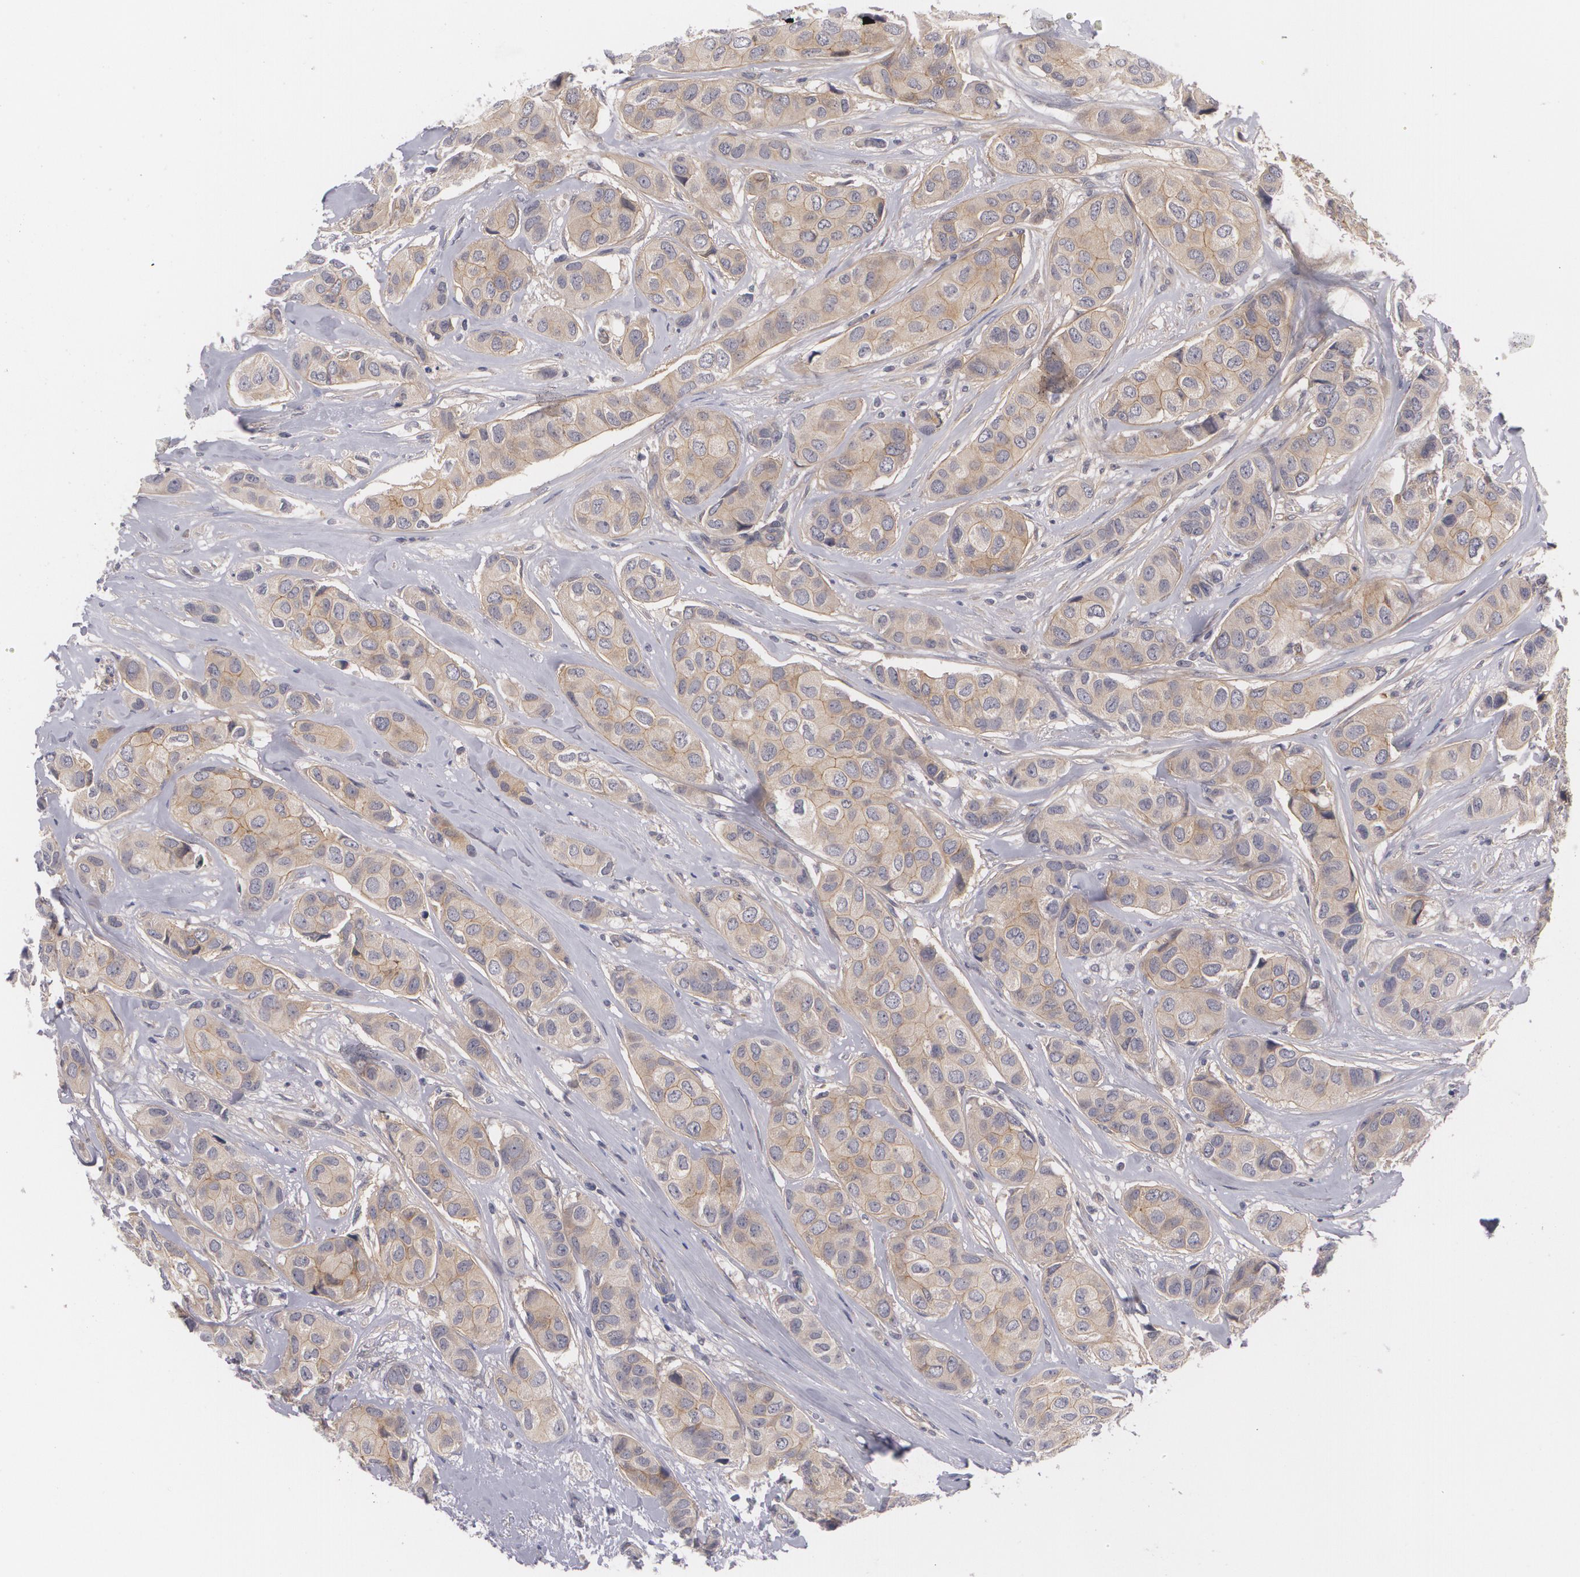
{"staining": {"intensity": "weak", "quantity": ">75%", "location": "cytoplasmic/membranous"}, "tissue": "breast cancer", "cell_type": "Tumor cells", "image_type": "cancer", "snomed": [{"axis": "morphology", "description": "Duct carcinoma"}, {"axis": "topography", "description": "Breast"}], "caption": "Weak cytoplasmic/membranous protein staining is present in approximately >75% of tumor cells in intraductal carcinoma (breast). The protein of interest is stained brown, and the nuclei are stained in blue (DAB IHC with brightfield microscopy, high magnification).", "gene": "CASK", "patient": {"sex": "female", "age": 68}}